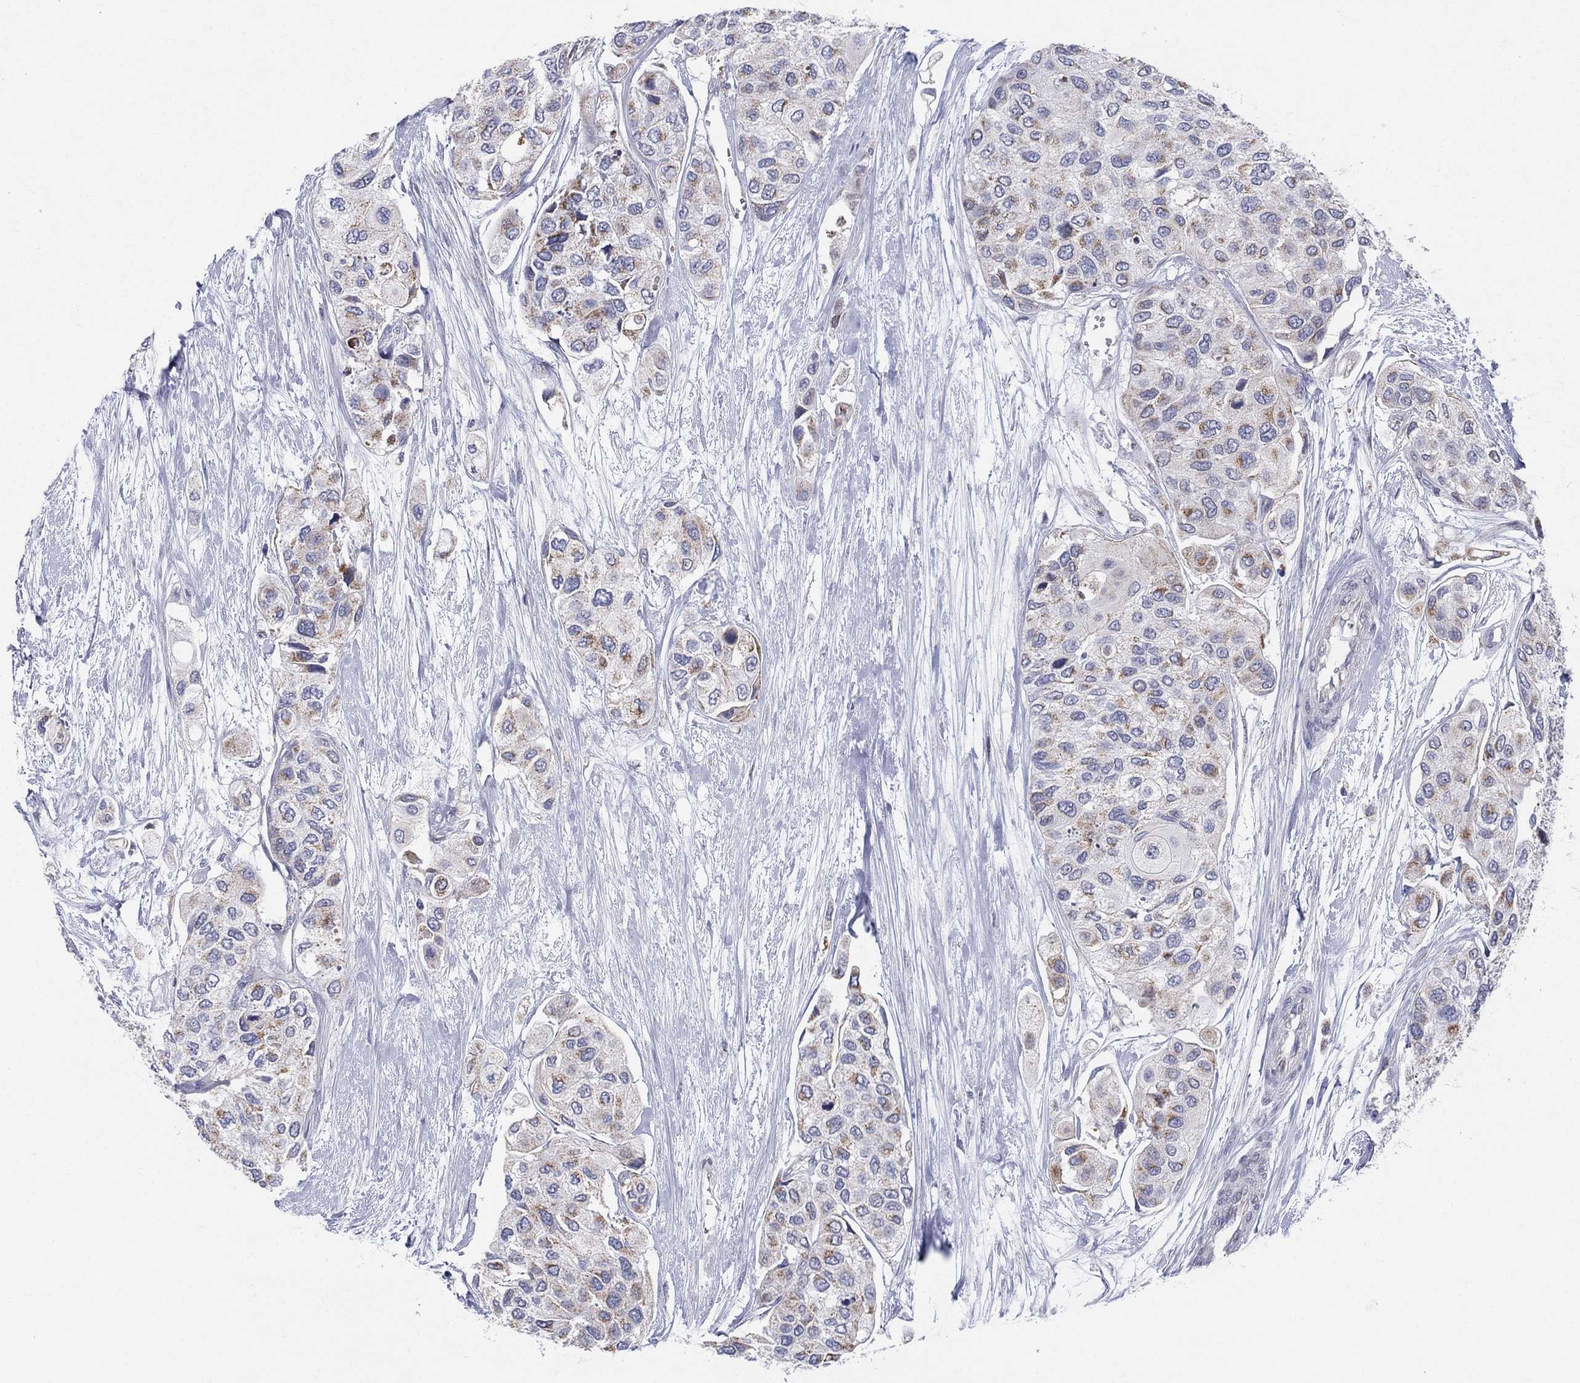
{"staining": {"intensity": "moderate", "quantity": "25%-75%", "location": "cytoplasmic/membranous"}, "tissue": "urothelial cancer", "cell_type": "Tumor cells", "image_type": "cancer", "snomed": [{"axis": "morphology", "description": "Urothelial carcinoma, High grade"}, {"axis": "topography", "description": "Urinary bladder"}], "caption": "Moderate cytoplasmic/membranous staining for a protein is appreciated in about 25%-75% of tumor cells of urothelial cancer using immunohistochemistry.", "gene": "KISS1R", "patient": {"sex": "male", "age": 77}}